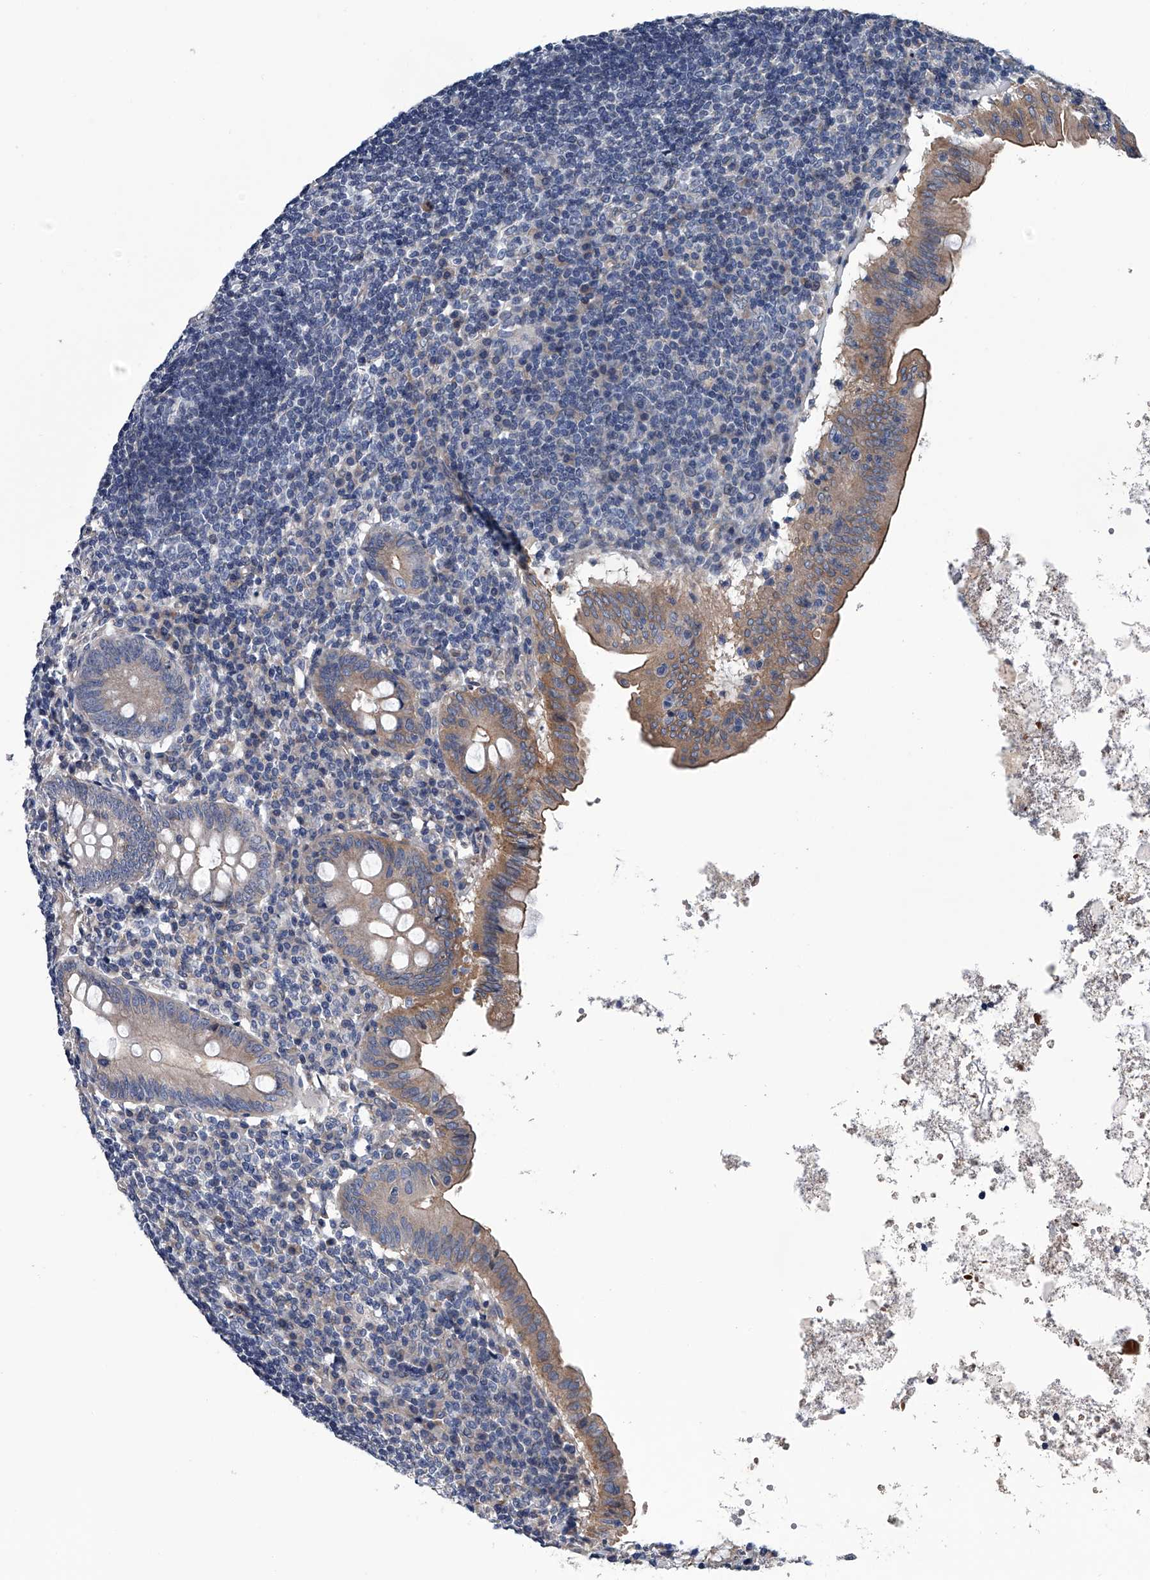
{"staining": {"intensity": "moderate", "quantity": "25%-75%", "location": "cytoplasmic/membranous"}, "tissue": "appendix", "cell_type": "Glandular cells", "image_type": "normal", "snomed": [{"axis": "morphology", "description": "Normal tissue, NOS"}, {"axis": "topography", "description": "Appendix"}], "caption": "DAB (3,3'-diaminobenzidine) immunohistochemical staining of unremarkable human appendix reveals moderate cytoplasmic/membranous protein positivity in approximately 25%-75% of glandular cells. (DAB (3,3'-diaminobenzidine) IHC with brightfield microscopy, high magnification).", "gene": "ABCG1", "patient": {"sex": "female", "age": 54}}